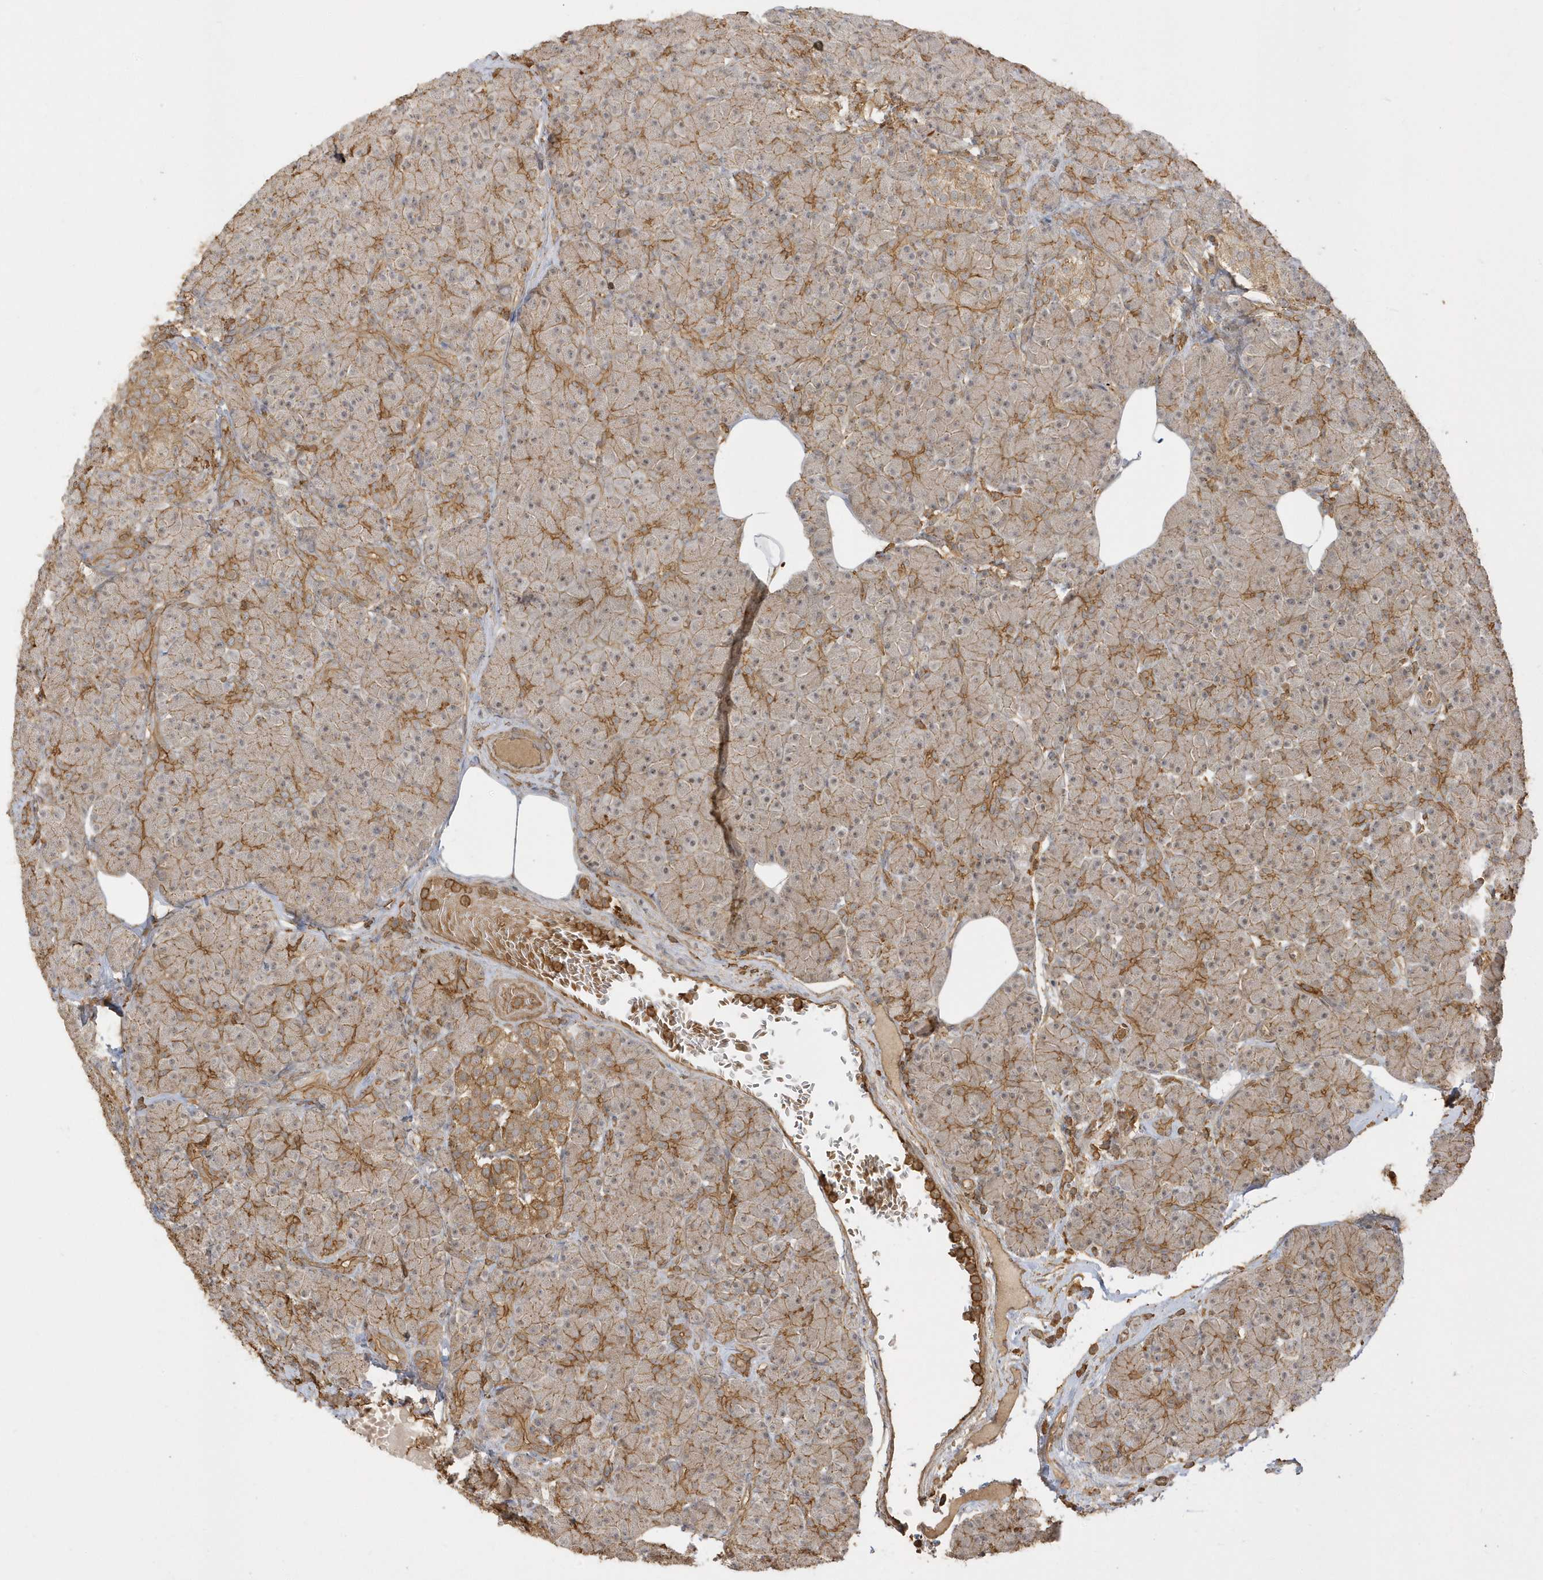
{"staining": {"intensity": "moderate", "quantity": "25%-75%", "location": "cytoplasmic/membranous"}, "tissue": "pancreas", "cell_type": "Exocrine glandular cells", "image_type": "normal", "snomed": [{"axis": "morphology", "description": "Normal tissue, NOS"}, {"axis": "topography", "description": "Pancreas"}], "caption": "High-magnification brightfield microscopy of unremarkable pancreas stained with DAB (3,3'-diaminobenzidine) (brown) and counterstained with hematoxylin (blue). exocrine glandular cells exhibit moderate cytoplasmic/membranous positivity is identified in about25%-75% of cells. Nuclei are stained in blue.", "gene": "ZBTB8A", "patient": {"sex": "female", "age": 43}}